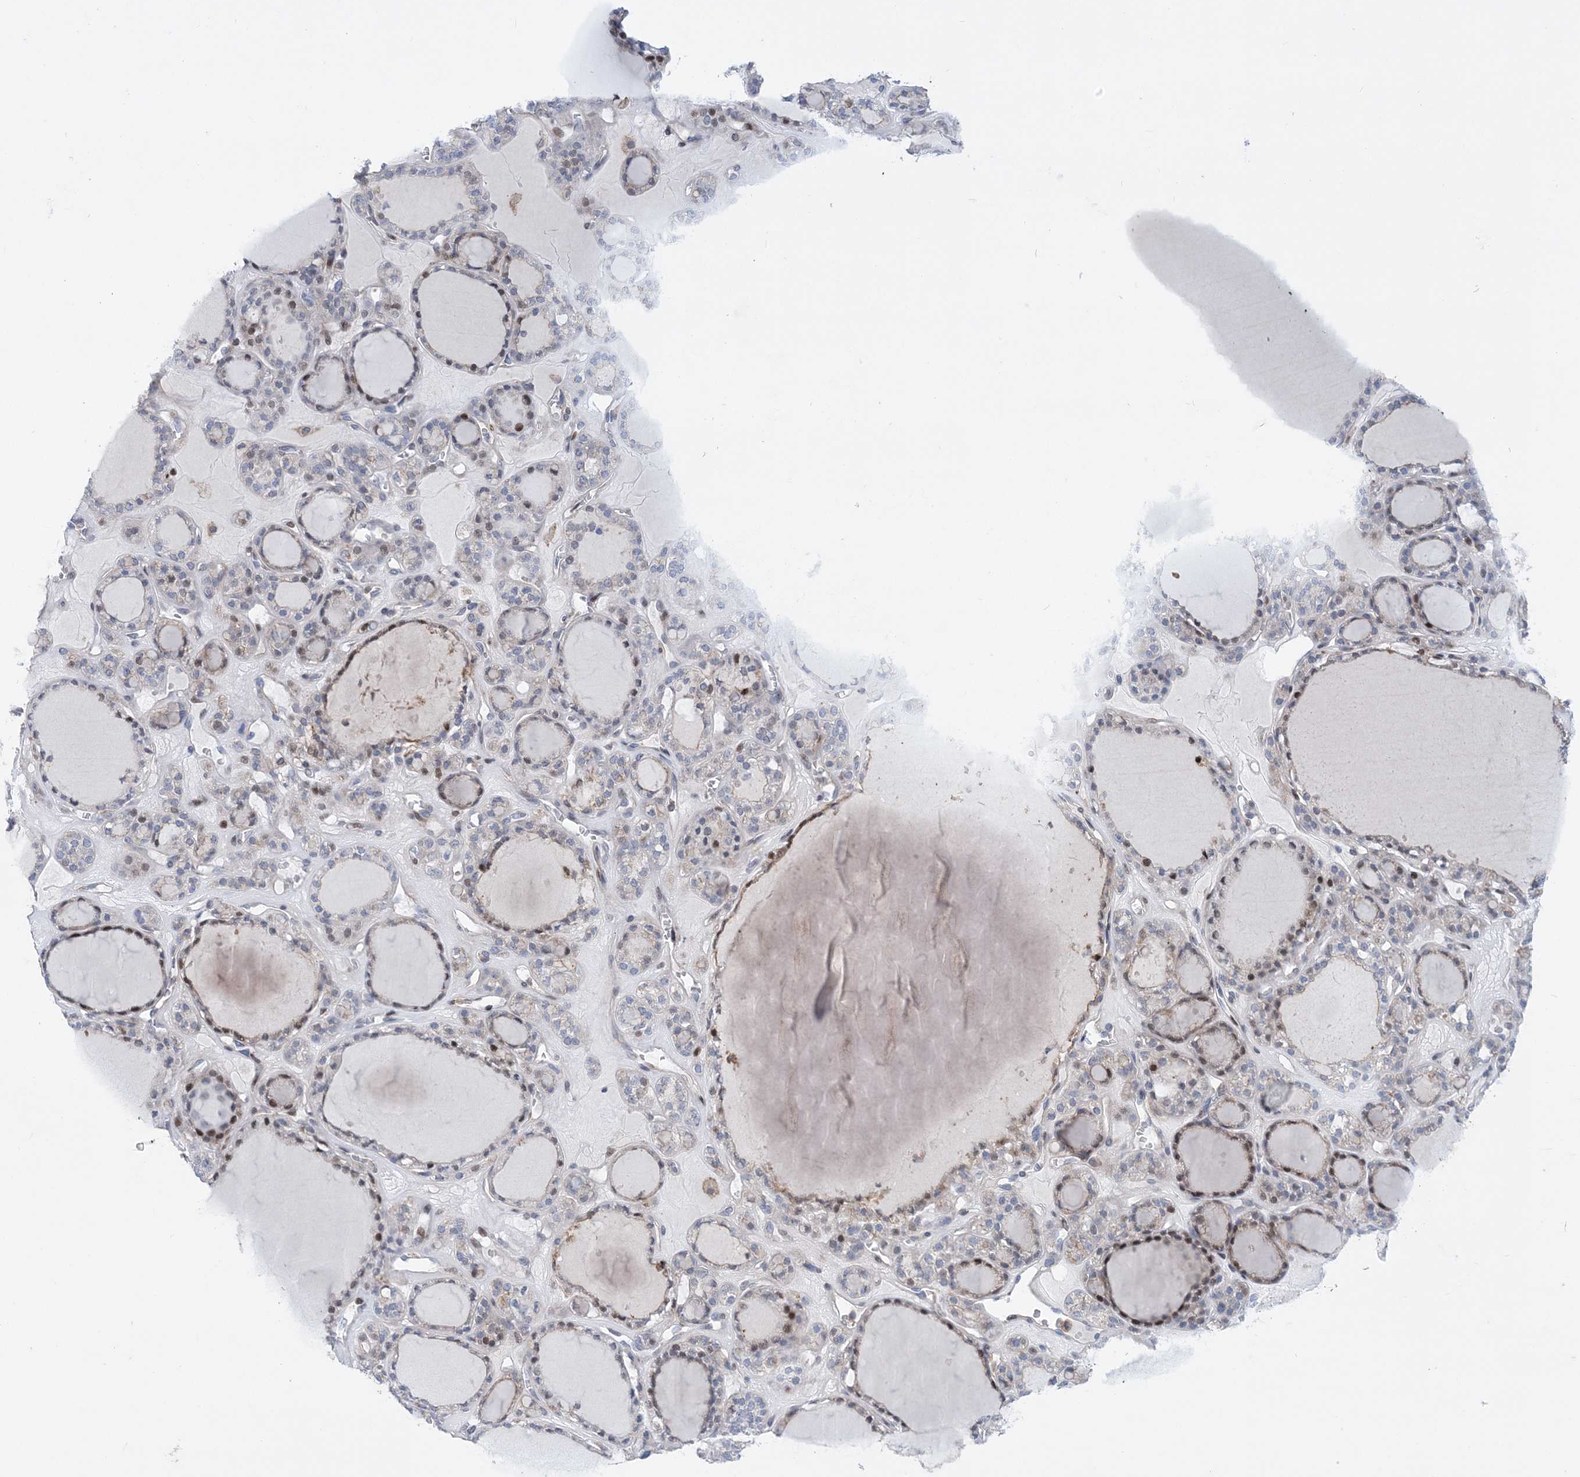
{"staining": {"intensity": "strong", "quantity": "25%-75%", "location": "nuclear"}, "tissue": "thyroid gland", "cell_type": "Glandular cells", "image_type": "normal", "snomed": [{"axis": "morphology", "description": "Normal tissue, NOS"}, {"axis": "topography", "description": "Thyroid gland"}], "caption": "This image displays benign thyroid gland stained with IHC to label a protein in brown. The nuclear of glandular cells show strong positivity for the protein. Nuclei are counter-stained blue.", "gene": "RNPEPL1", "patient": {"sex": "female", "age": 28}}